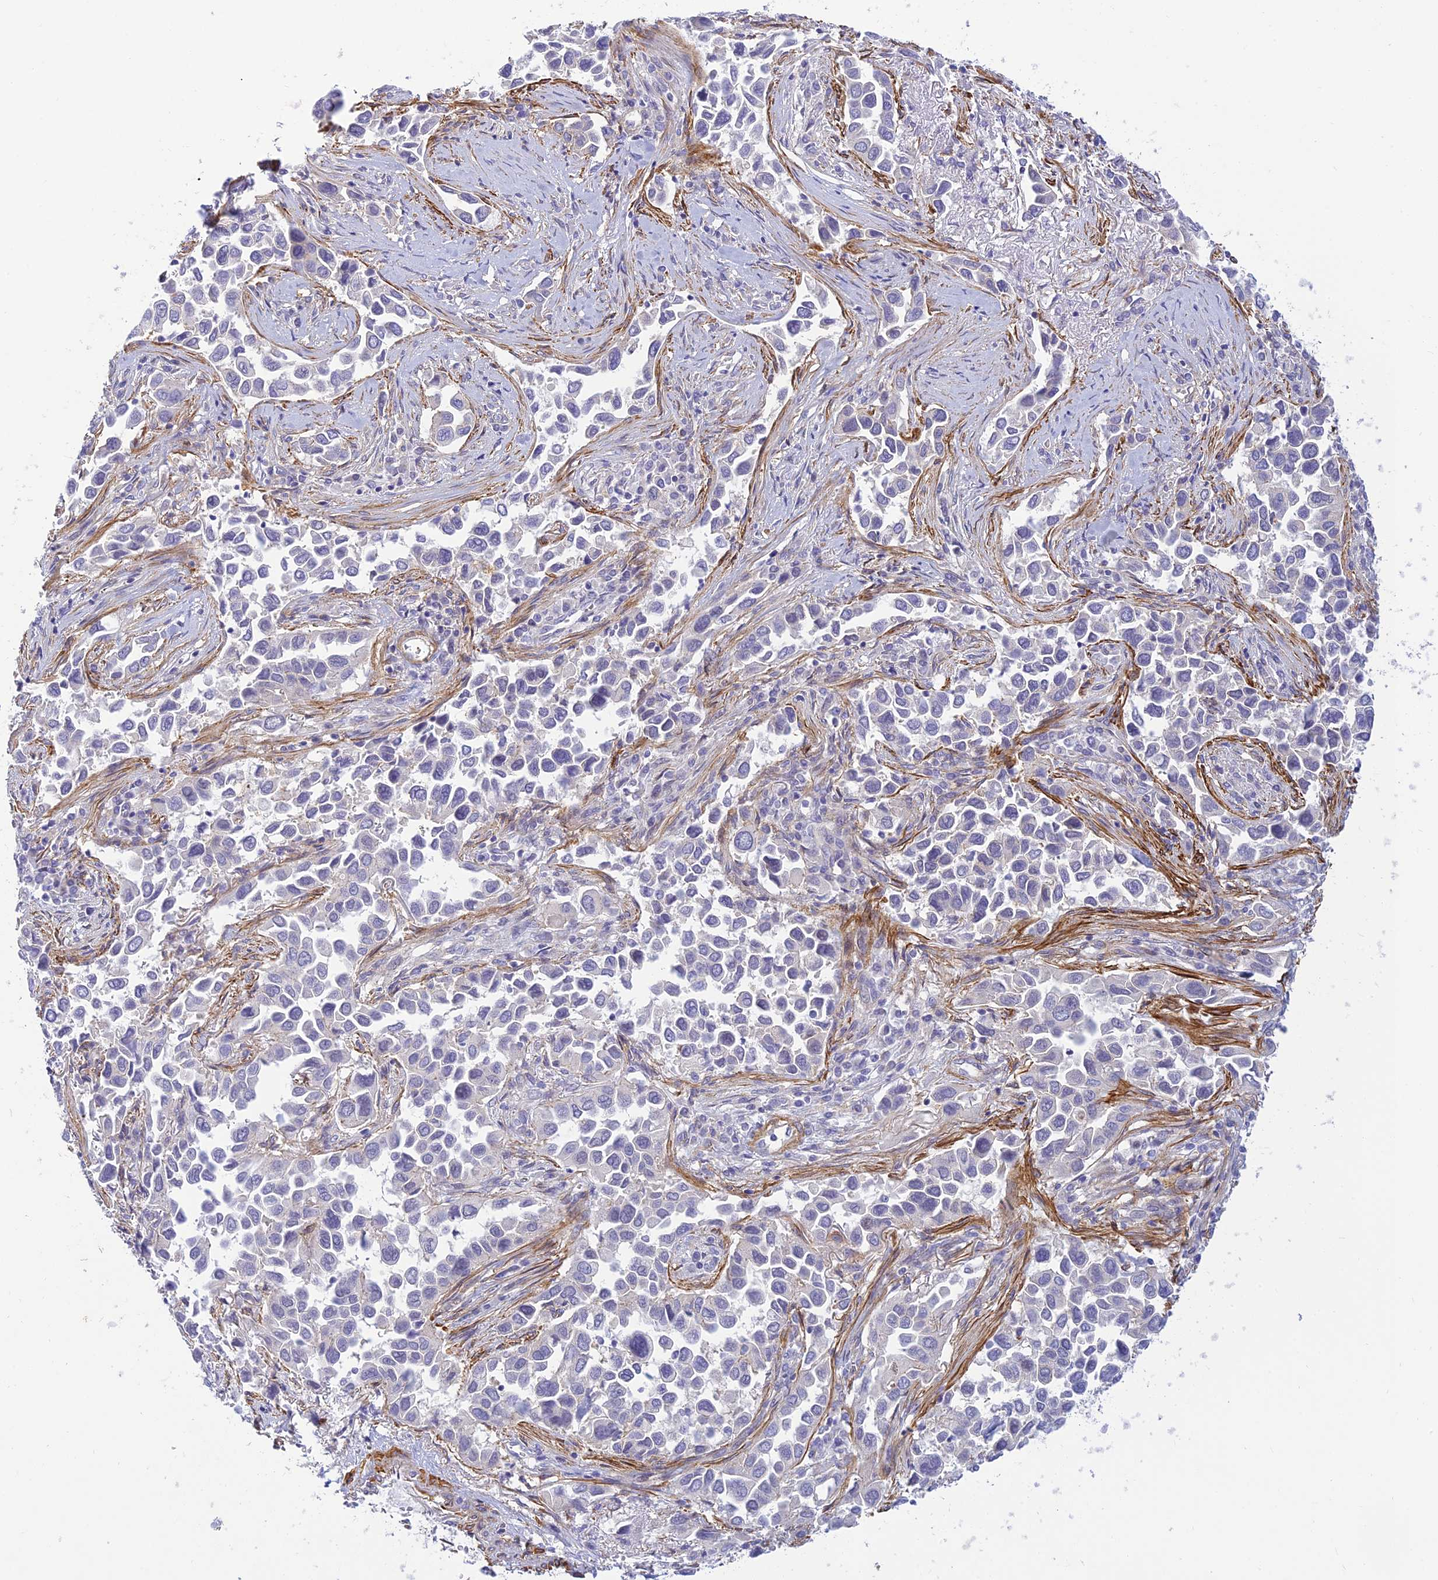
{"staining": {"intensity": "negative", "quantity": "none", "location": "none"}, "tissue": "lung cancer", "cell_type": "Tumor cells", "image_type": "cancer", "snomed": [{"axis": "morphology", "description": "Adenocarcinoma, NOS"}, {"axis": "topography", "description": "Lung"}], "caption": "This is a micrograph of IHC staining of adenocarcinoma (lung), which shows no staining in tumor cells.", "gene": "FBXW4", "patient": {"sex": "female", "age": 76}}